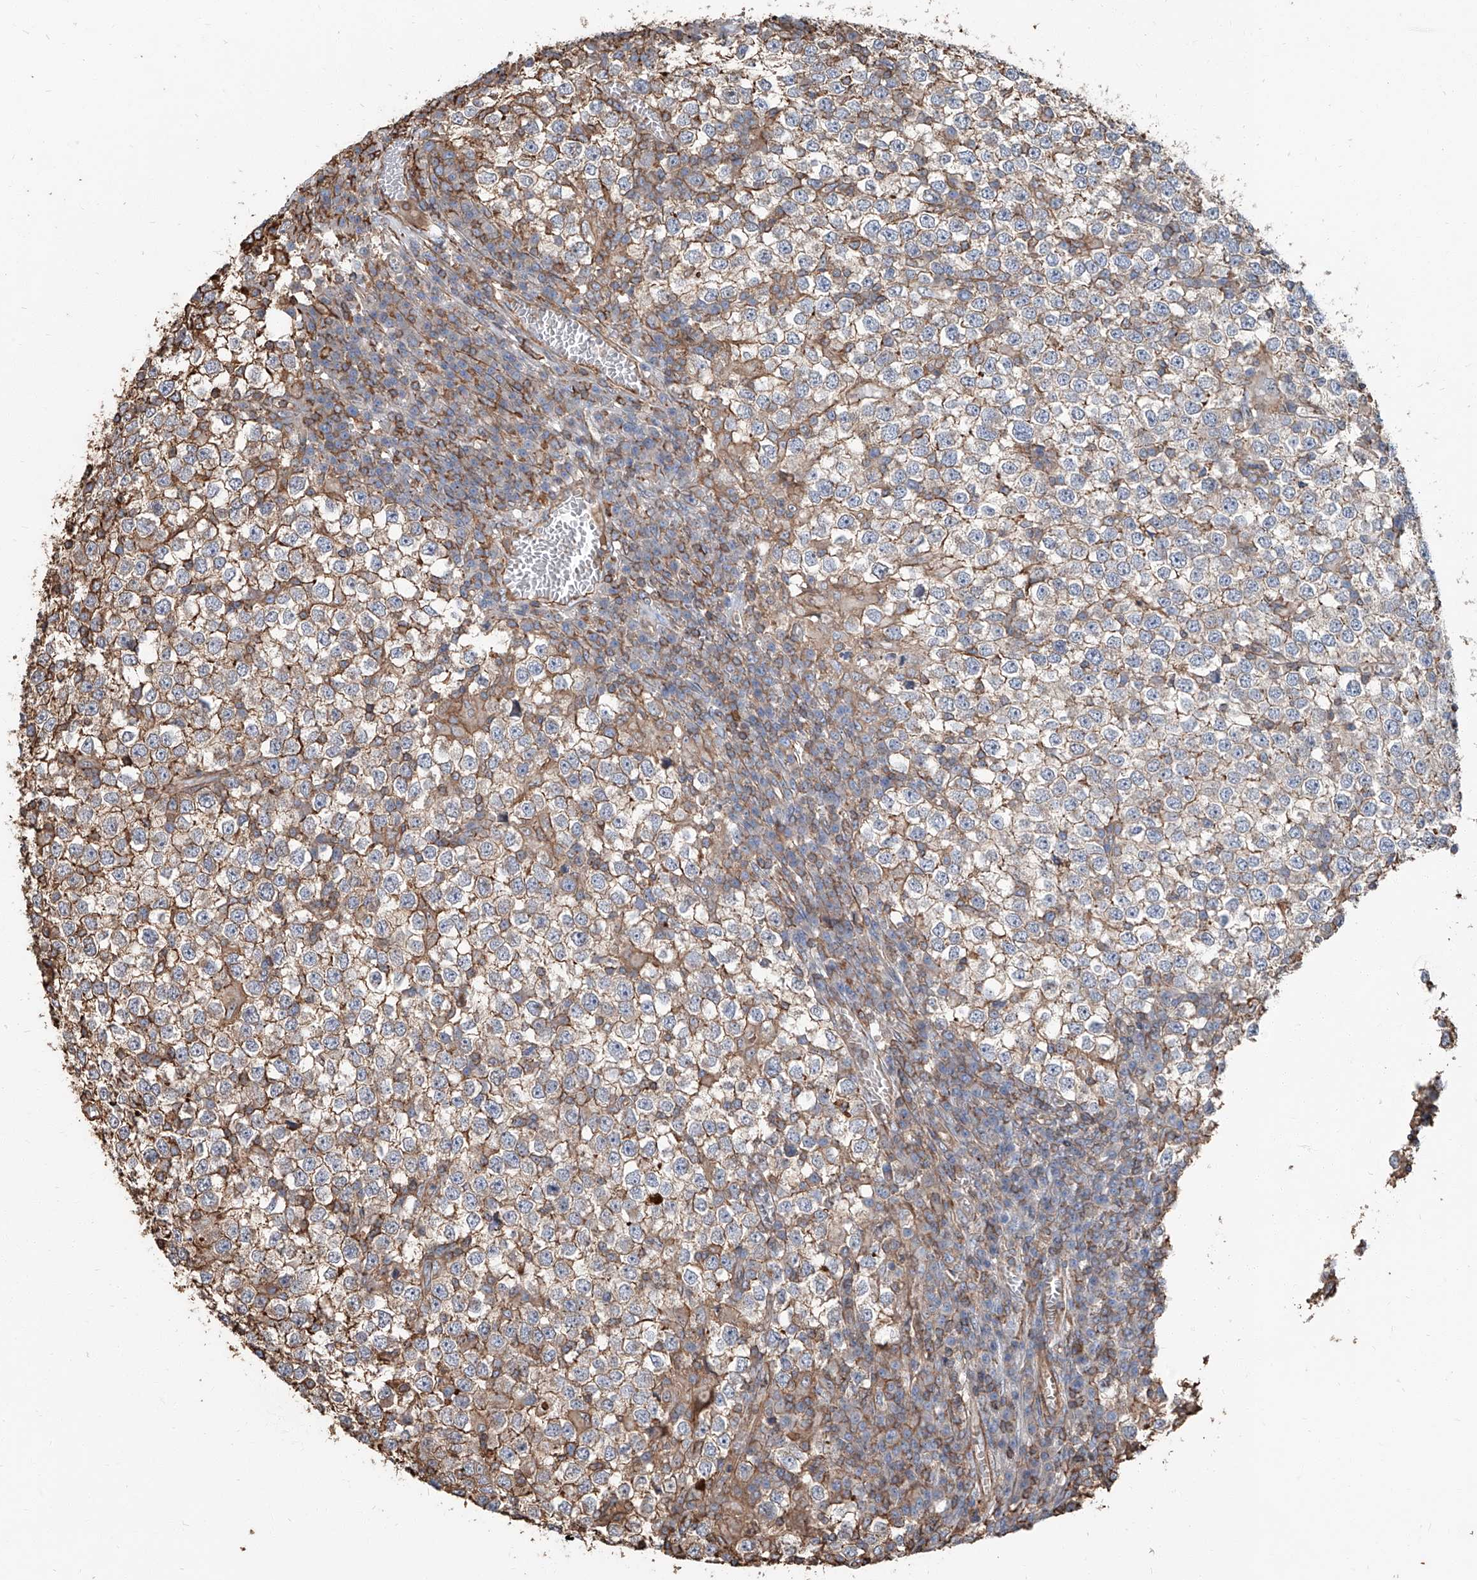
{"staining": {"intensity": "moderate", "quantity": "<25%", "location": "cytoplasmic/membranous"}, "tissue": "testis cancer", "cell_type": "Tumor cells", "image_type": "cancer", "snomed": [{"axis": "morphology", "description": "Seminoma, NOS"}, {"axis": "topography", "description": "Testis"}], "caption": "Moderate cytoplasmic/membranous expression for a protein is present in approximately <25% of tumor cells of testis seminoma using immunohistochemistry (IHC).", "gene": "PIEZO2", "patient": {"sex": "male", "age": 65}}